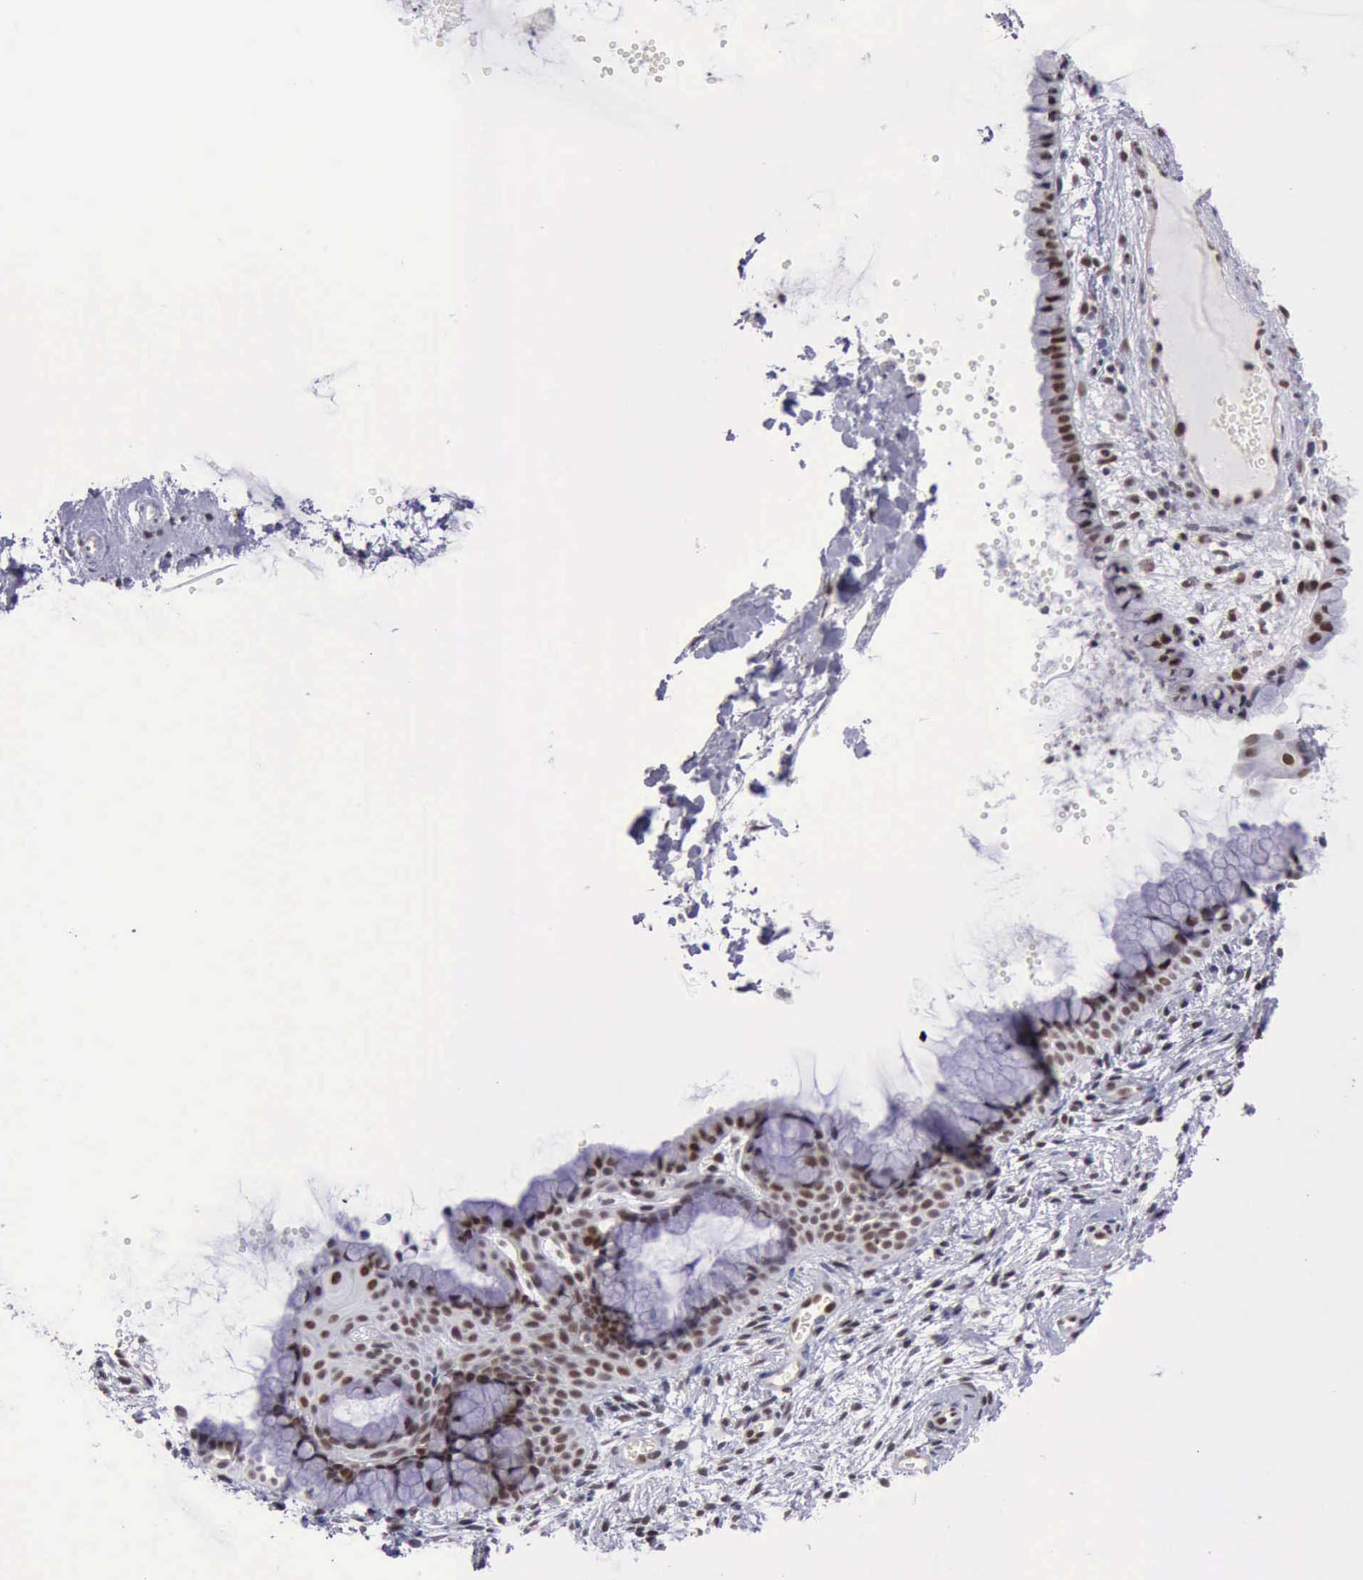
{"staining": {"intensity": "moderate", "quantity": "25%-75%", "location": "nuclear"}, "tissue": "cervix", "cell_type": "Glandular cells", "image_type": "normal", "snomed": [{"axis": "morphology", "description": "Normal tissue, NOS"}, {"axis": "topography", "description": "Cervix"}], "caption": "This image displays benign cervix stained with immunohistochemistry to label a protein in brown. The nuclear of glandular cells show moderate positivity for the protein. Nuclei are counter-stained blue.", "gene": "ERCC4", "patient": {"sex": "female", "age": 39}}